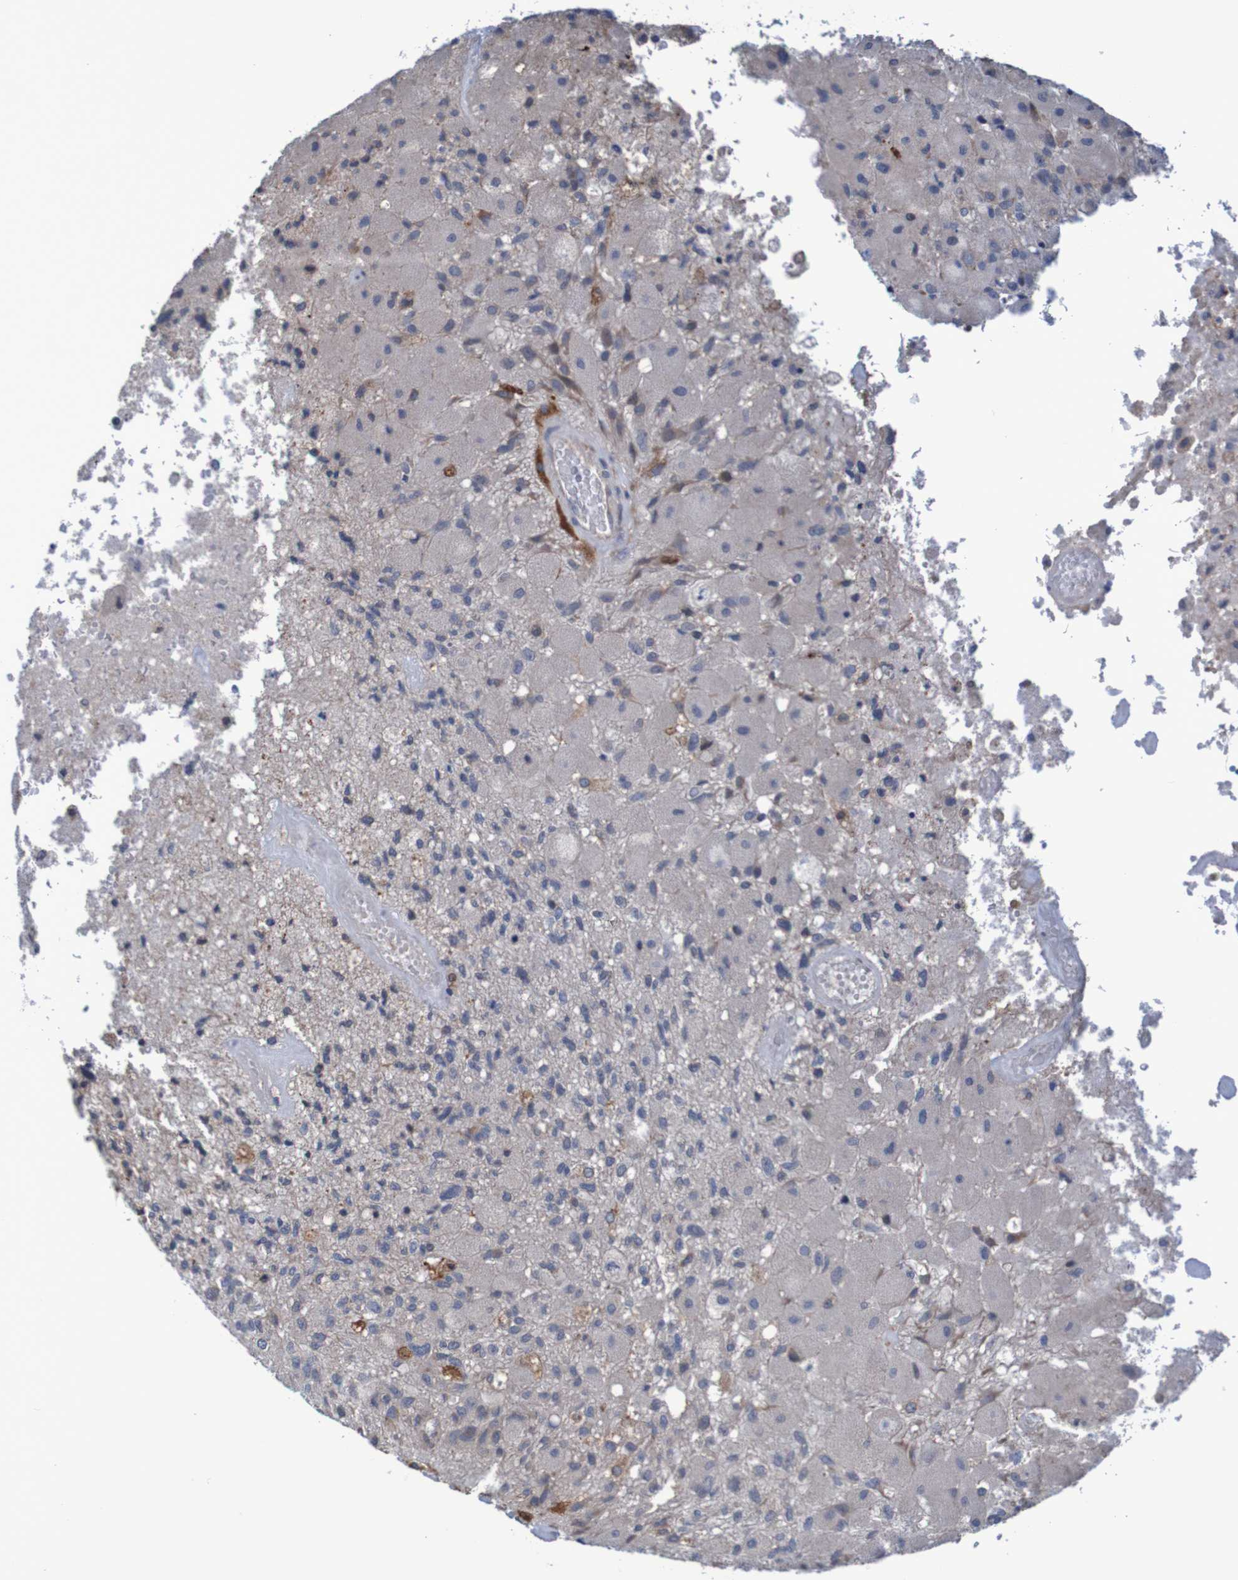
{"staining": {"intensity": "negative", "quantity": "none", "location": "none"}, "tissue": "glioma", "cell_type": "Tumor cells", "image_type": "cancer", "snomed": [{"axis": "morphology", "description": "Normal tissue, NOS"}, {"axis": "morphology", "description": "Glioma, malignant, High grade"}, {"axis": "topography", "description": "Cerebral cortex"}], "caption": "Photomicrograph shows no protein positivity in tumor cells of glioma tissue.", "gene": "CLDN18", "patient": {"sex": "male", "age": 77}}